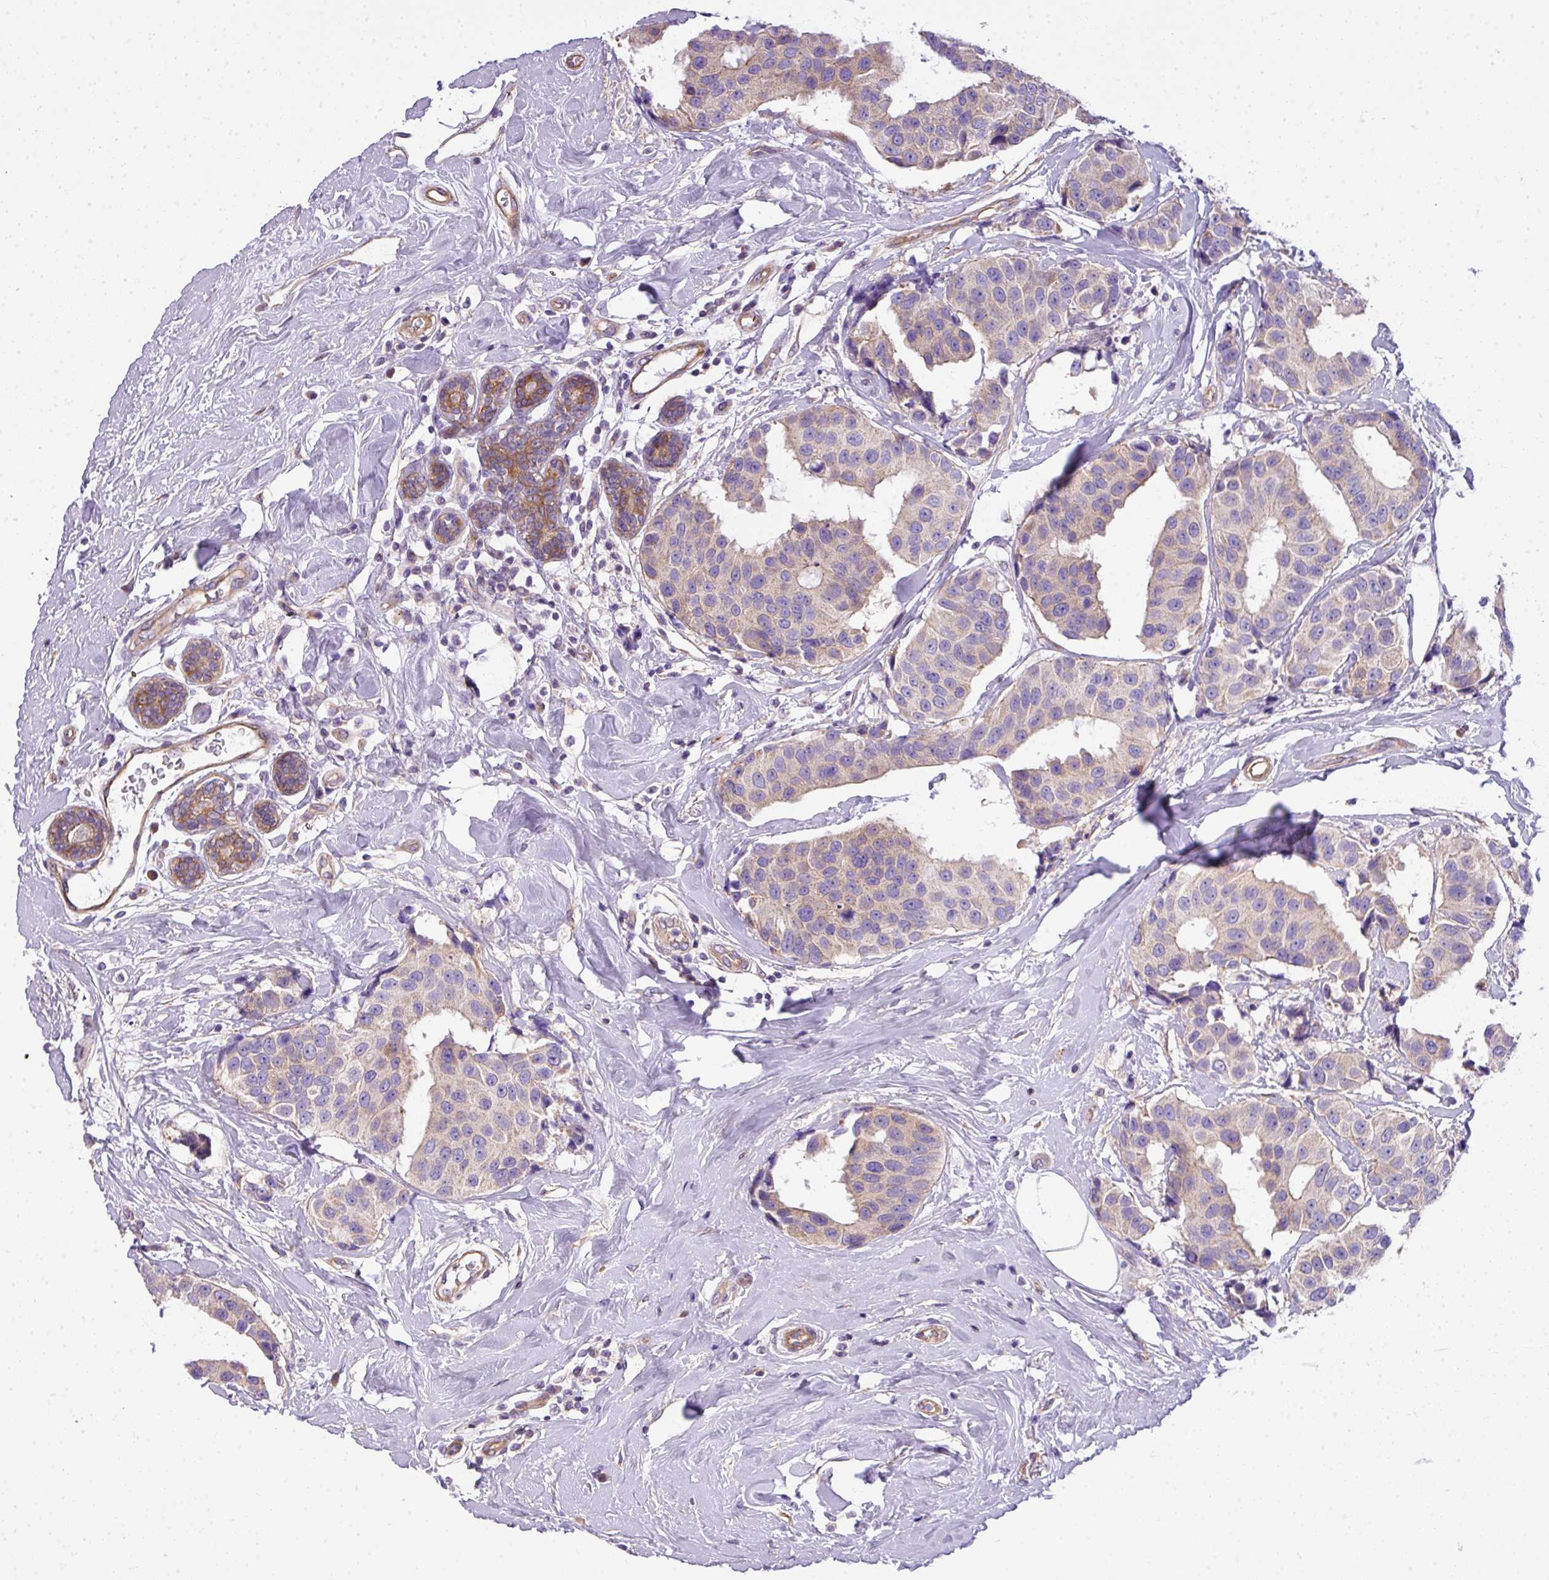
{"staining": {"intensity": "weak", "quantity": "<25%", "location": "cytoplasmic/membranous"}, "tissue": "breast cancer", "cell_type": "Tumor cells", "image_type": "cancer", "snomed": [{"axis": "morphology", "description": "Normal tissue, NOS"}, {"axis": "morphology", "description": "Duct carcinoma"}, {"axis": "topography", "description": "Breast"}], "caption": "This histopathology image is of breast cancer (infiltrating ductal carcinoma) stained with IHC to label a protein in brown with the nuclei are counter-stained blue. There is no positivity in tumor cells.", "gene": "PALS2", "patient": {"sex": "female", "age": 39}}